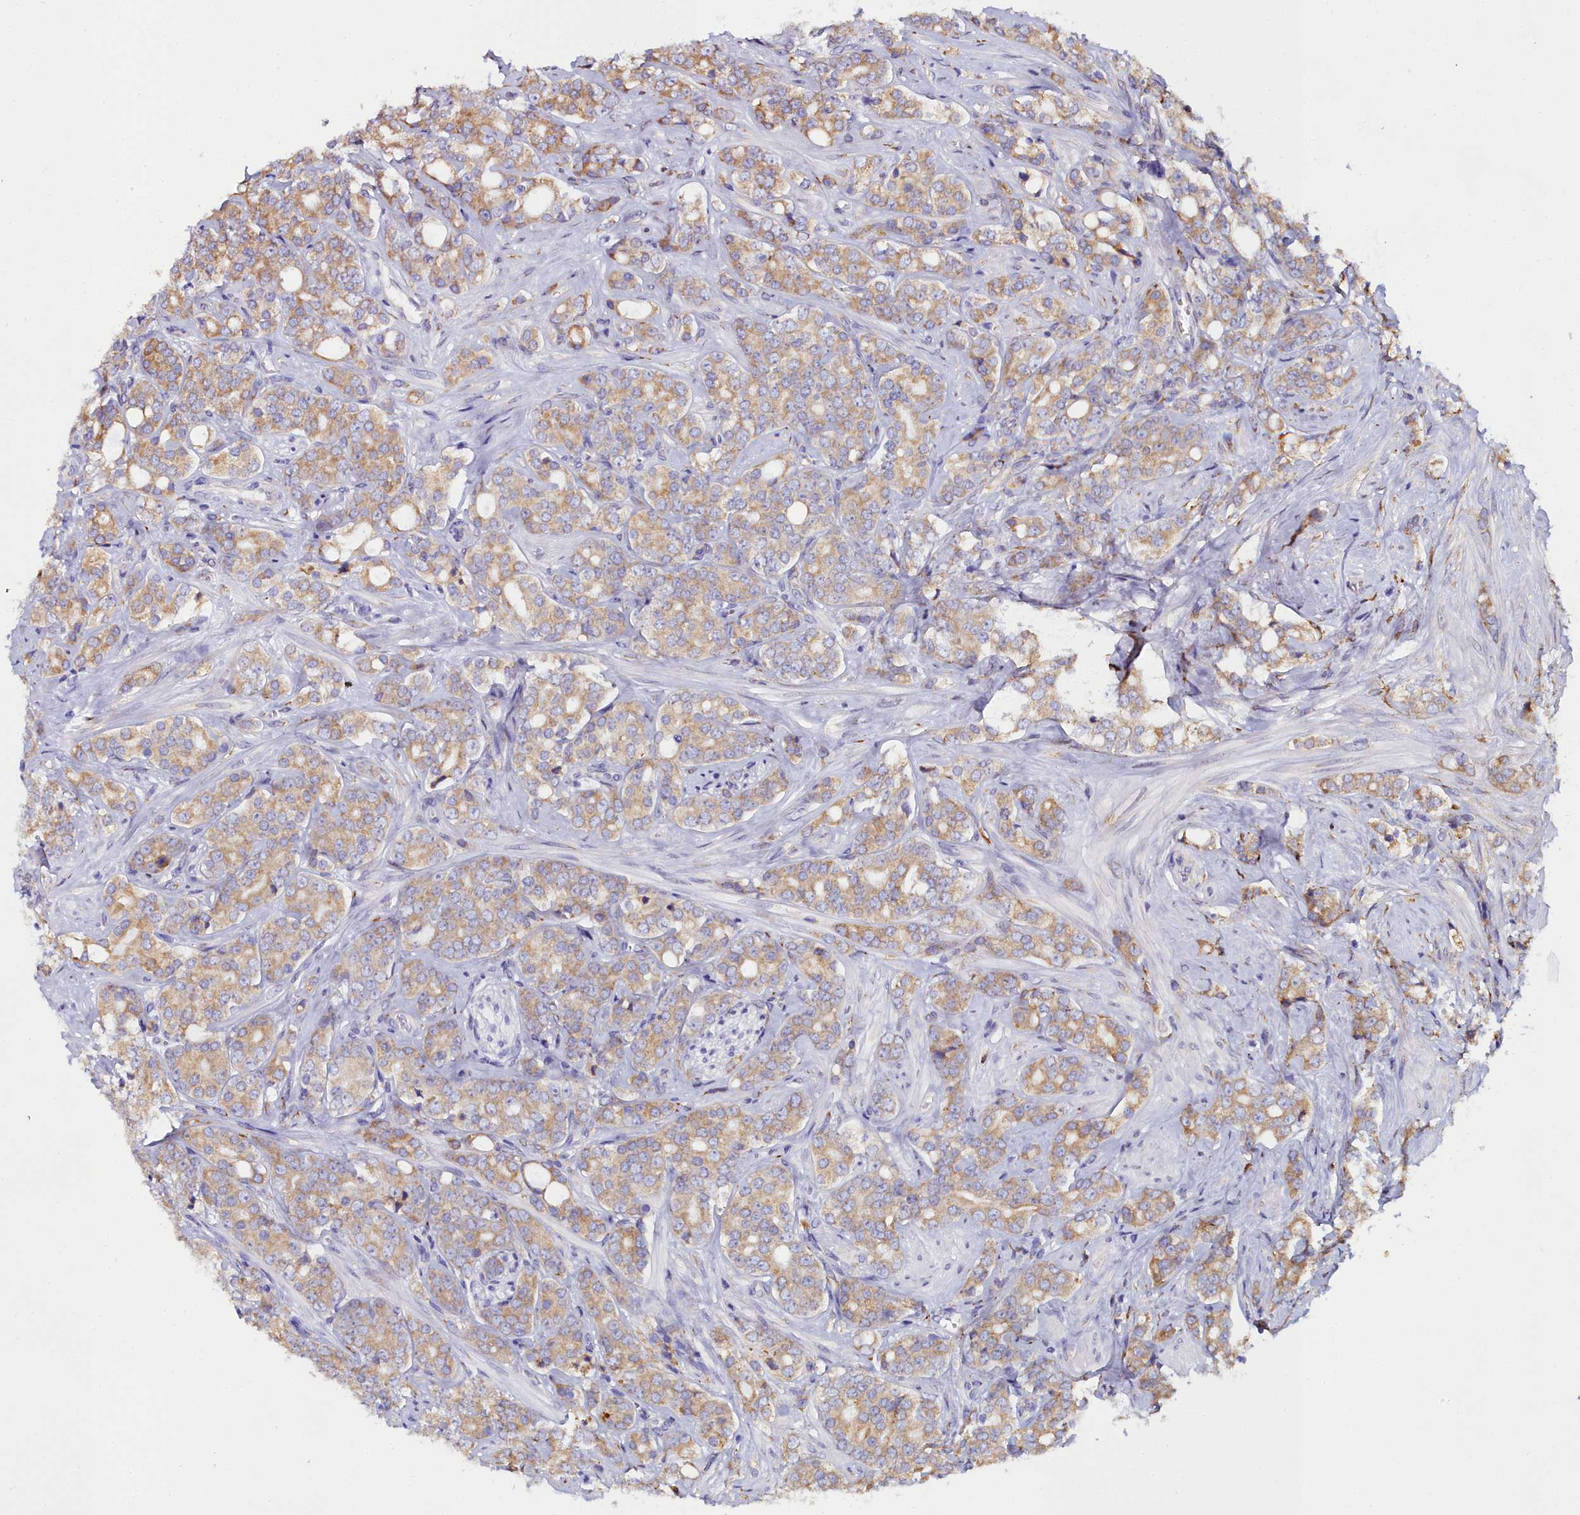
{"staining": {"intensity": "moderate", "quantity": ">75%", "location": "cytoplasmic/membranous"}, "tissue": "prostate cancer", "cell_type": "Tumor cells", "image_type": "cancer", "snomed": [{"axis": "morphology", "description": "Adenocarcinoma, High grade"}, {"axis": "topography", "description": "Prostate"}], "caption": "DAB (3,3'-diaminobenzidine) immunohistochemical staining of human prostate high-grade adenocarcinoma demonstrates moderate cytoplasmic/membranous protein expression in about >75% of tumor cells. Immunohistochemistry stains the protein in brown and the nuclei are stained blue.", "gene": "TXNDC5", "patient": {"sex": "male", "age": 62}}